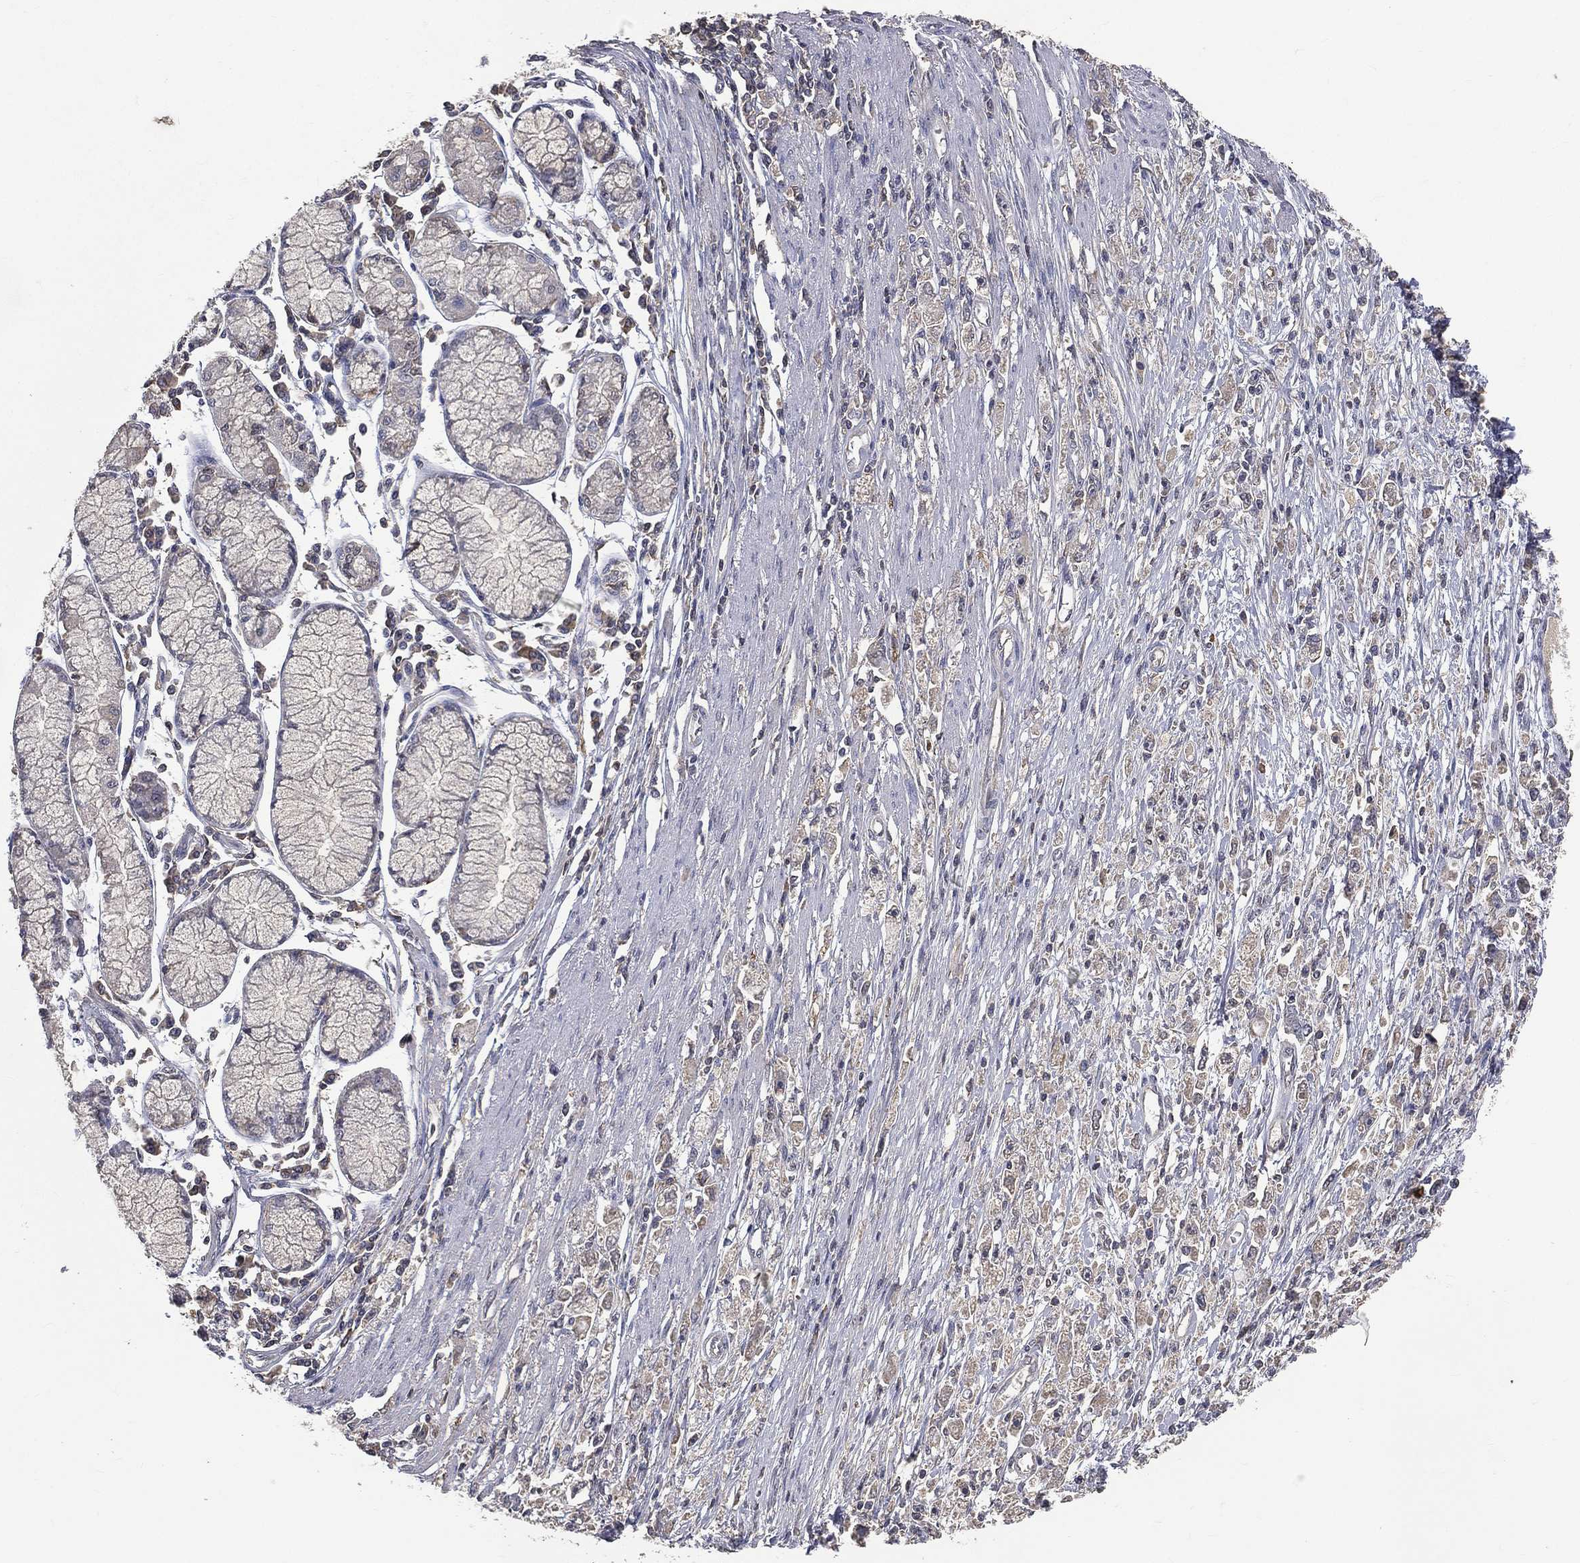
{"staining": {"intensity": "negative", "quantity": "none", "location": "none"}, "tissue": "stomach cancer", "cell_type": "Tumor cells", "image_type": "cancer", "snomed": [{"axis": "morphology", "description": "Adenocarcinoma, NOS"}, {"axis": "topography", "description": "Stomach"}], "caption": "The immunohistochemistry photomicrograph has no significant expression in tumor cells of adenocarcinoma (stomach) tissue.", "gene": "SNAP25", "patient": {"sex": "female", "age": 59}}